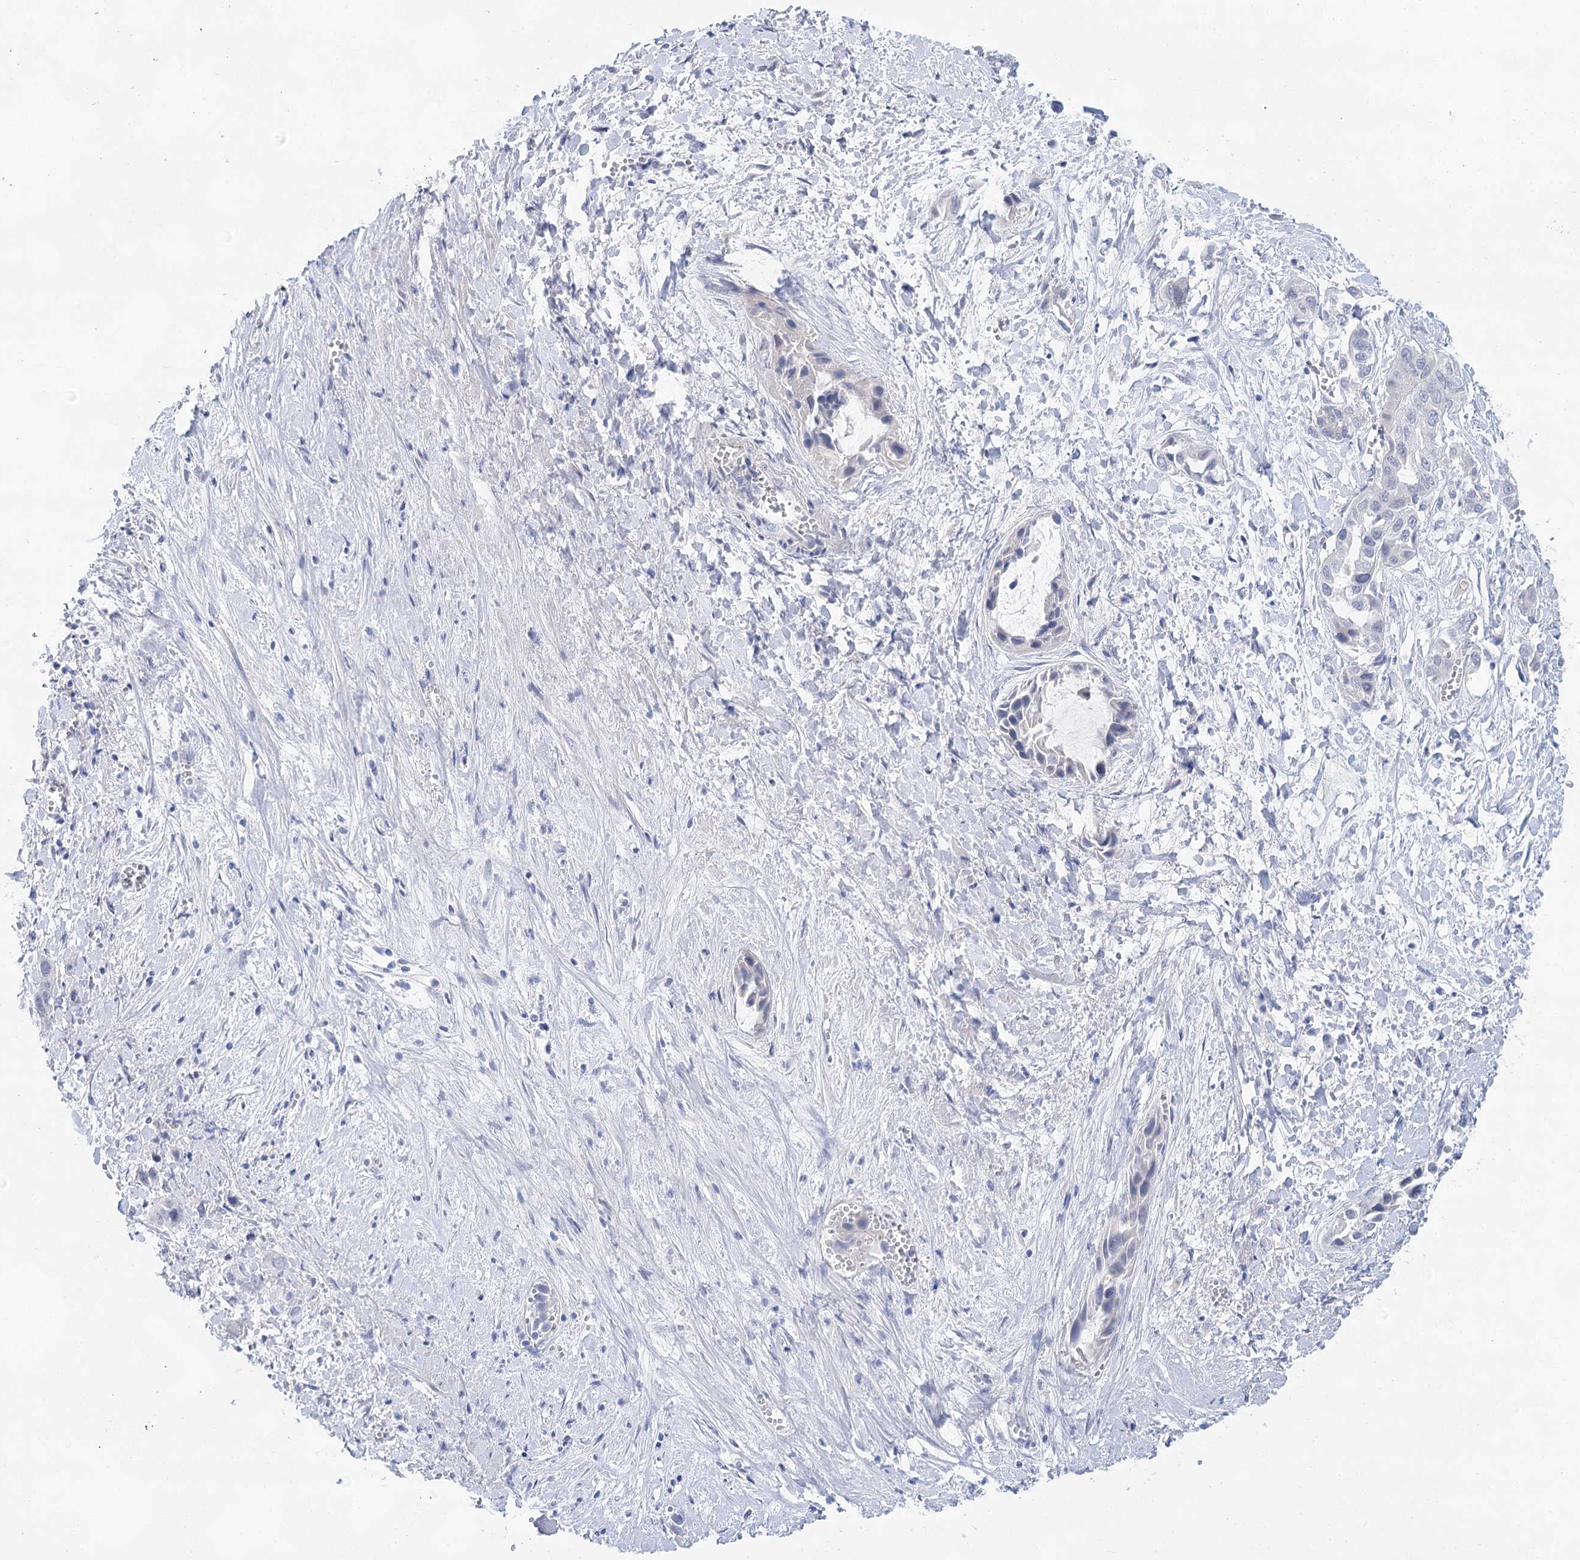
{"staining": {"intensity": "negative", "quantity": "none", "location": "none"}, "tissue": "liver cancer", "cell_type": "Tumor cells", "image_type": "cancer", "snomed": [{"axis": "morphology", "description": "Cholangiocarcinoma"}, {"axis": "topography", "description": "Liver"}], "caption": "IHC histopathology image of neoplastic tissue: liver cancer (cholangiocarcinoma) stained with DAB reveals no significant protein expression in tumor cells. (Immunohistochemistry, brightfield microscopy, high magnification).", "gene": "LALBA", "patient": {"sex": "female", "age": 52}}